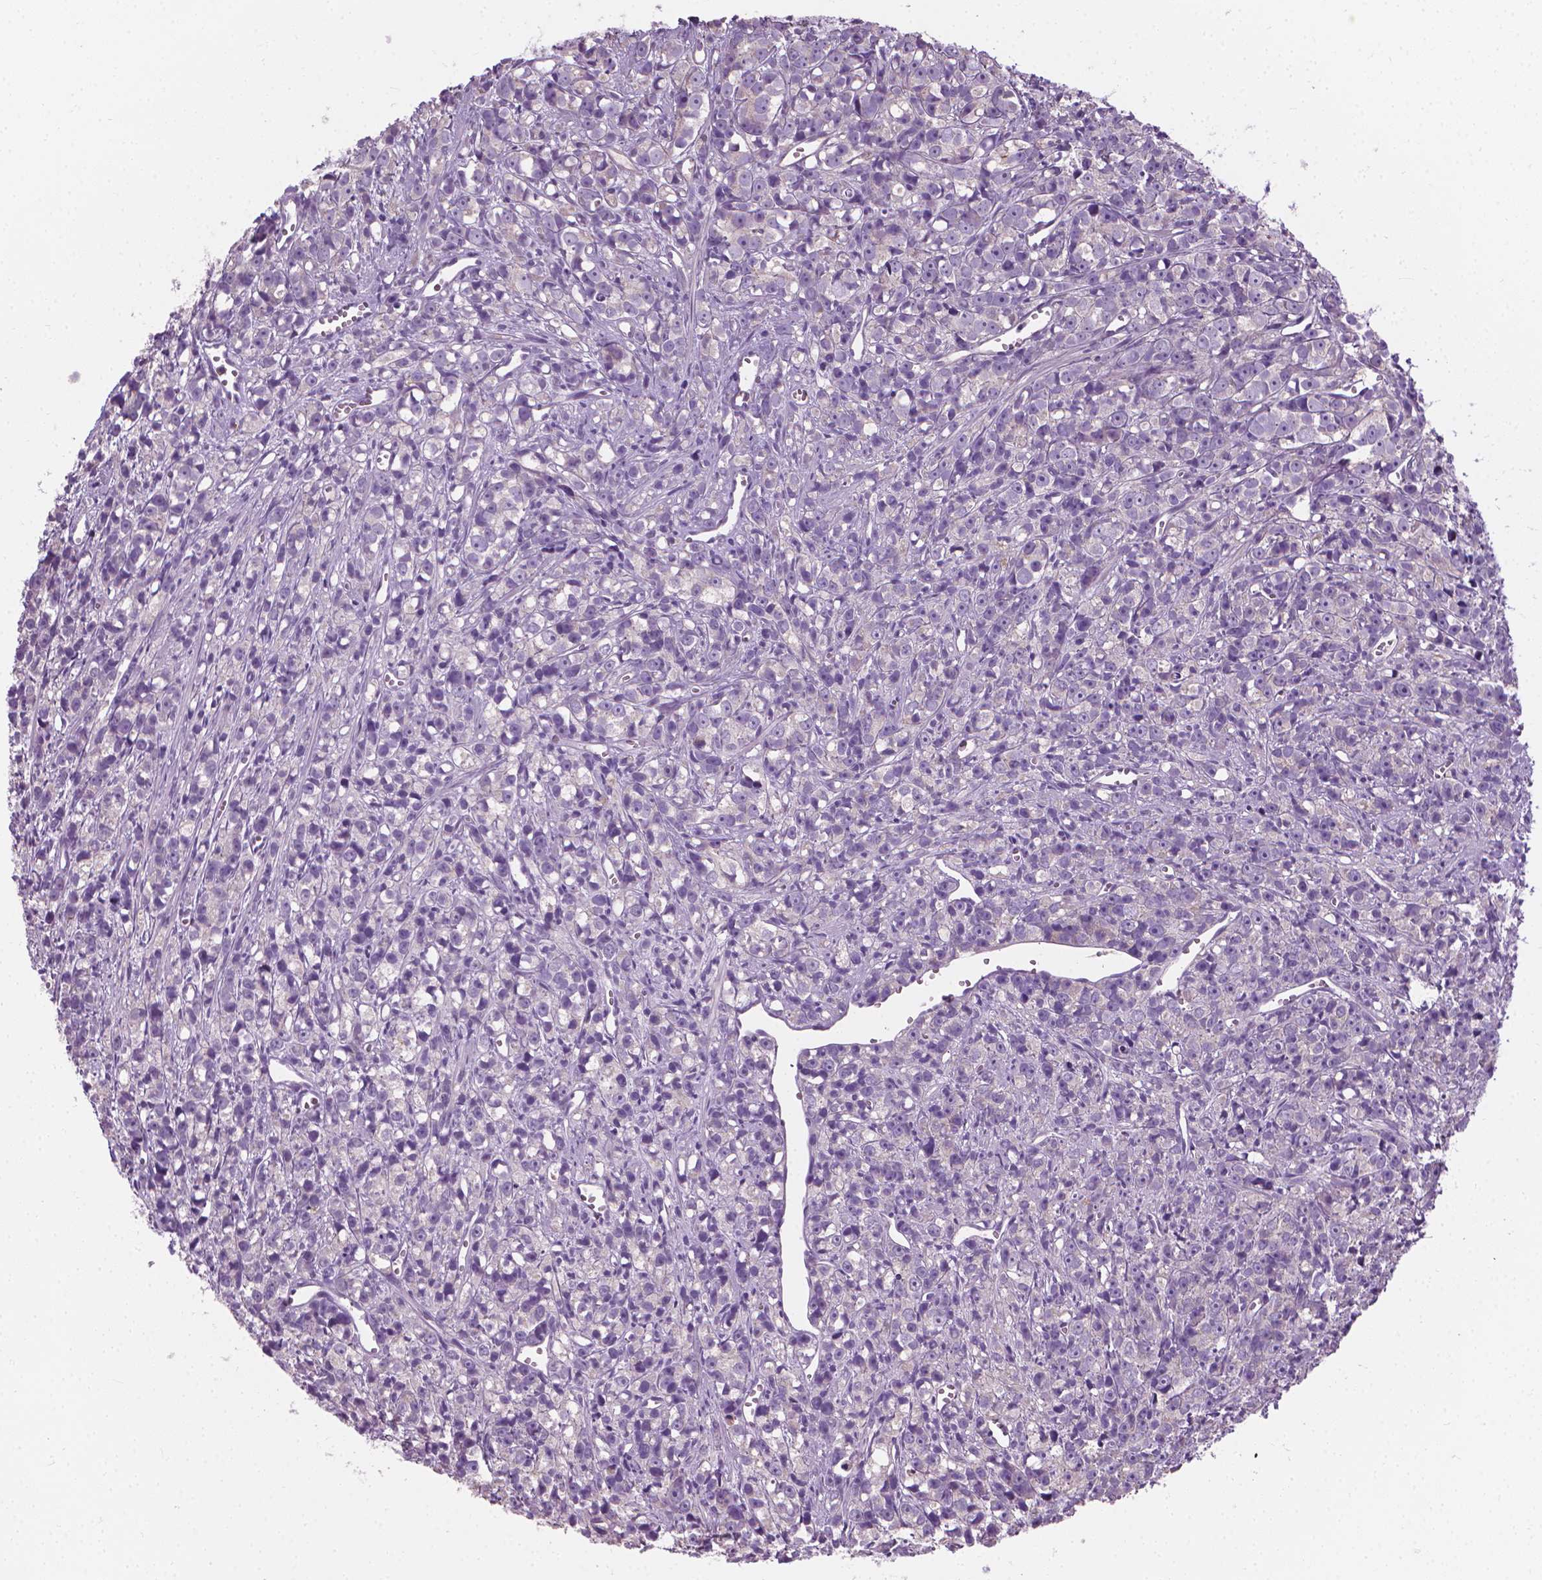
{"staining": {"intensity": "negative", "quantity": "none", "location": "none"}, "tissue": "prostate cancer", "cell_type": "Tumor cells", "image_type": "cancer", "snomed": [{"axis": "morphology", "description": "Adenocarcinoma, High grade"}, {"axis": "topography", "description": "Prostate"}], "caption": "The image shows no staining of tumor cells in prostate high-grade adenocarcinoma.", "gene": "RIIAD1", "patient": {"sex": "male", "age": 77}}